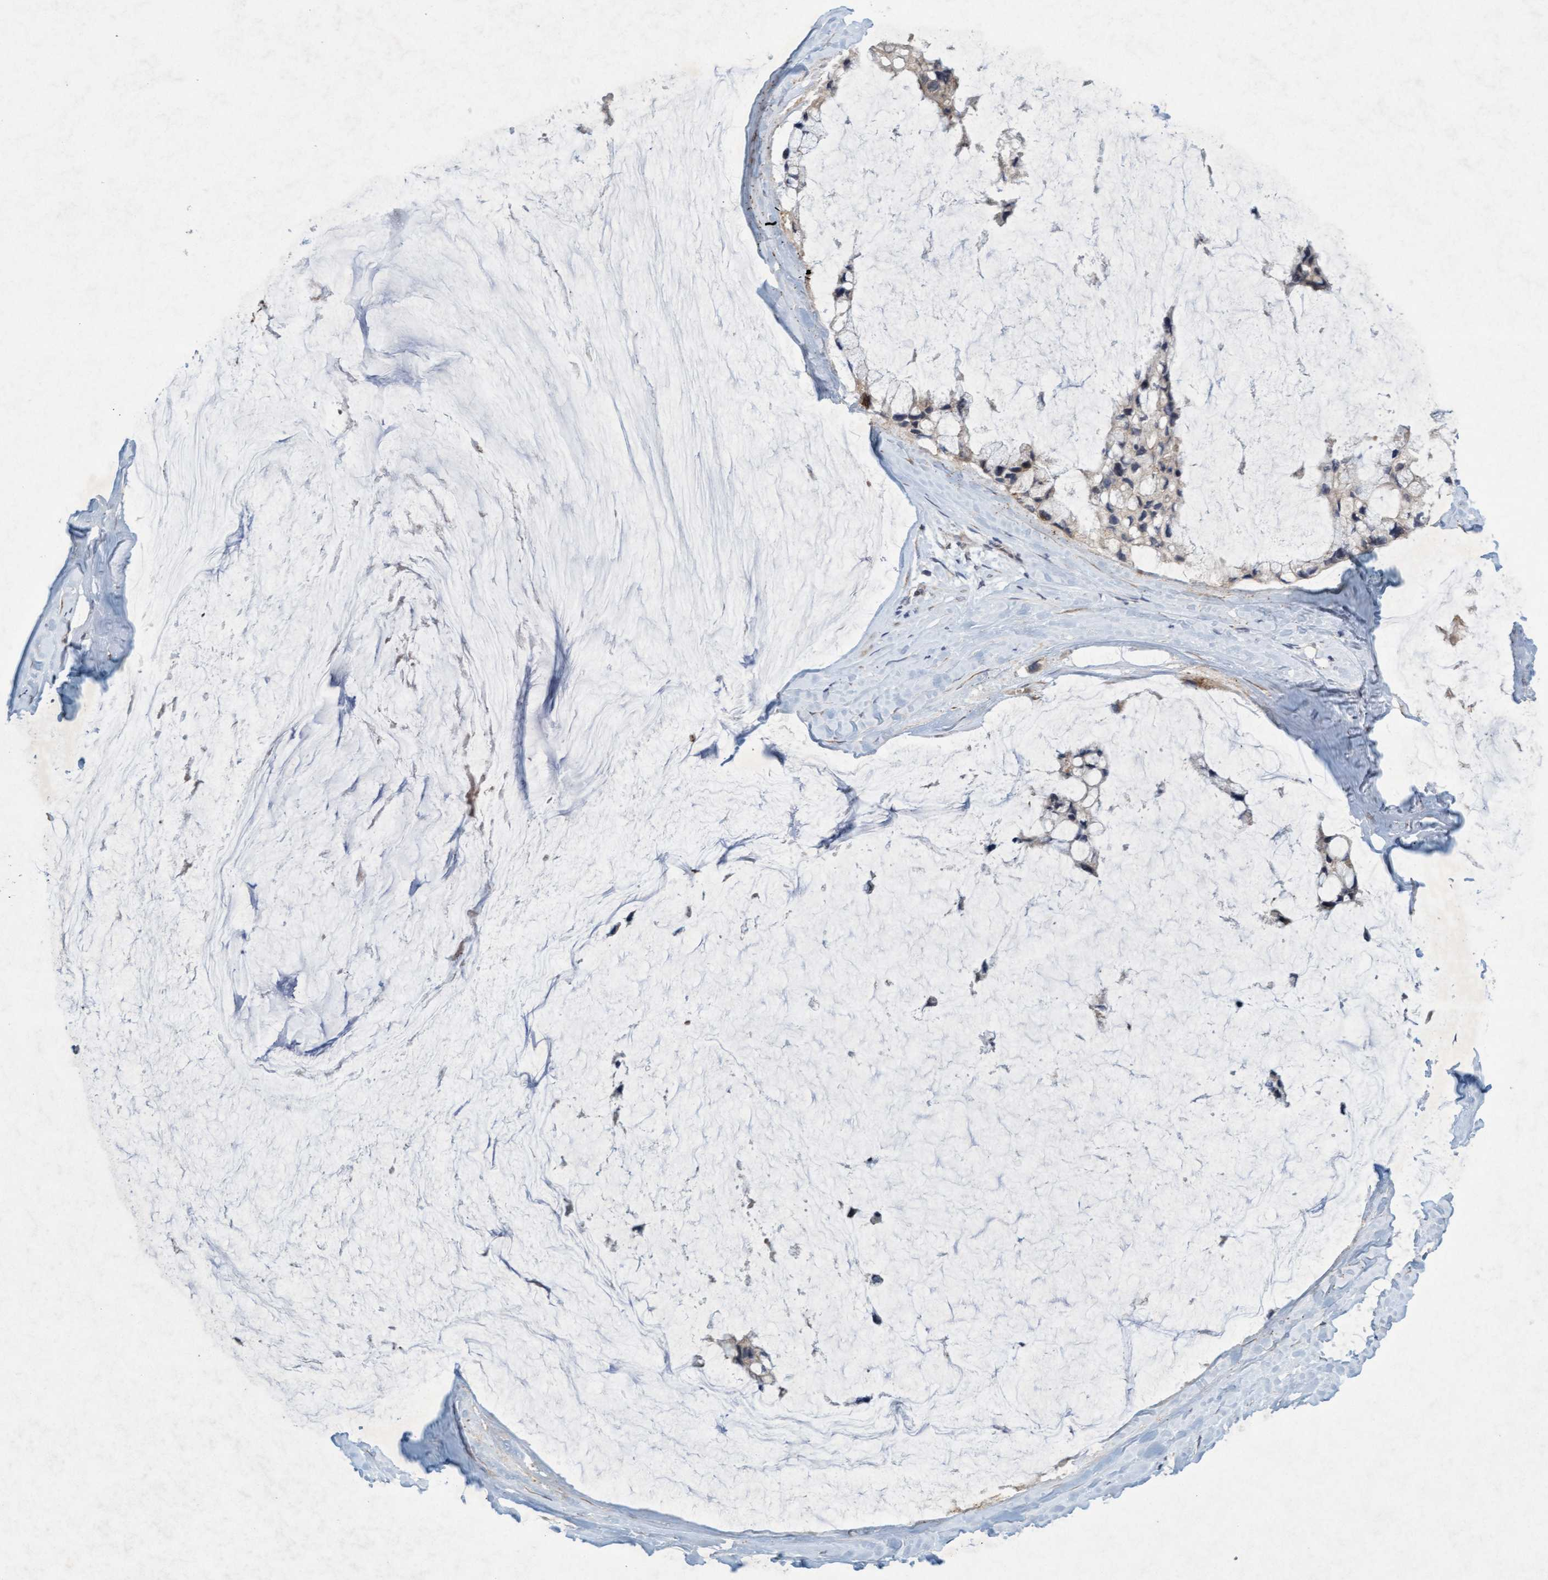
{"staining": {"intensity": "weak", "quantity": "25%-75%", "location": "cytoplasmic/membranous"}, "tissue": "ovarian cancer", "cell_type": "Tumor cells", "image_type": "cancer", "snomed": [{"axis": "morphology", "description": "Cystadenocarcinoma, mucinous, NOS"}, {"axis": "topography", "description": "Ovary"}], "caption": "This photomicrograph demonstrates immunohistochemistry staining of human ovarian mucinous cystadenocarcinoma, with low weak cytoplasmic/membranous expression in approximately 25%-75% of tumor cells.", "gene": "DDHD2", "patient": {"sex": "female", "age": 39}}